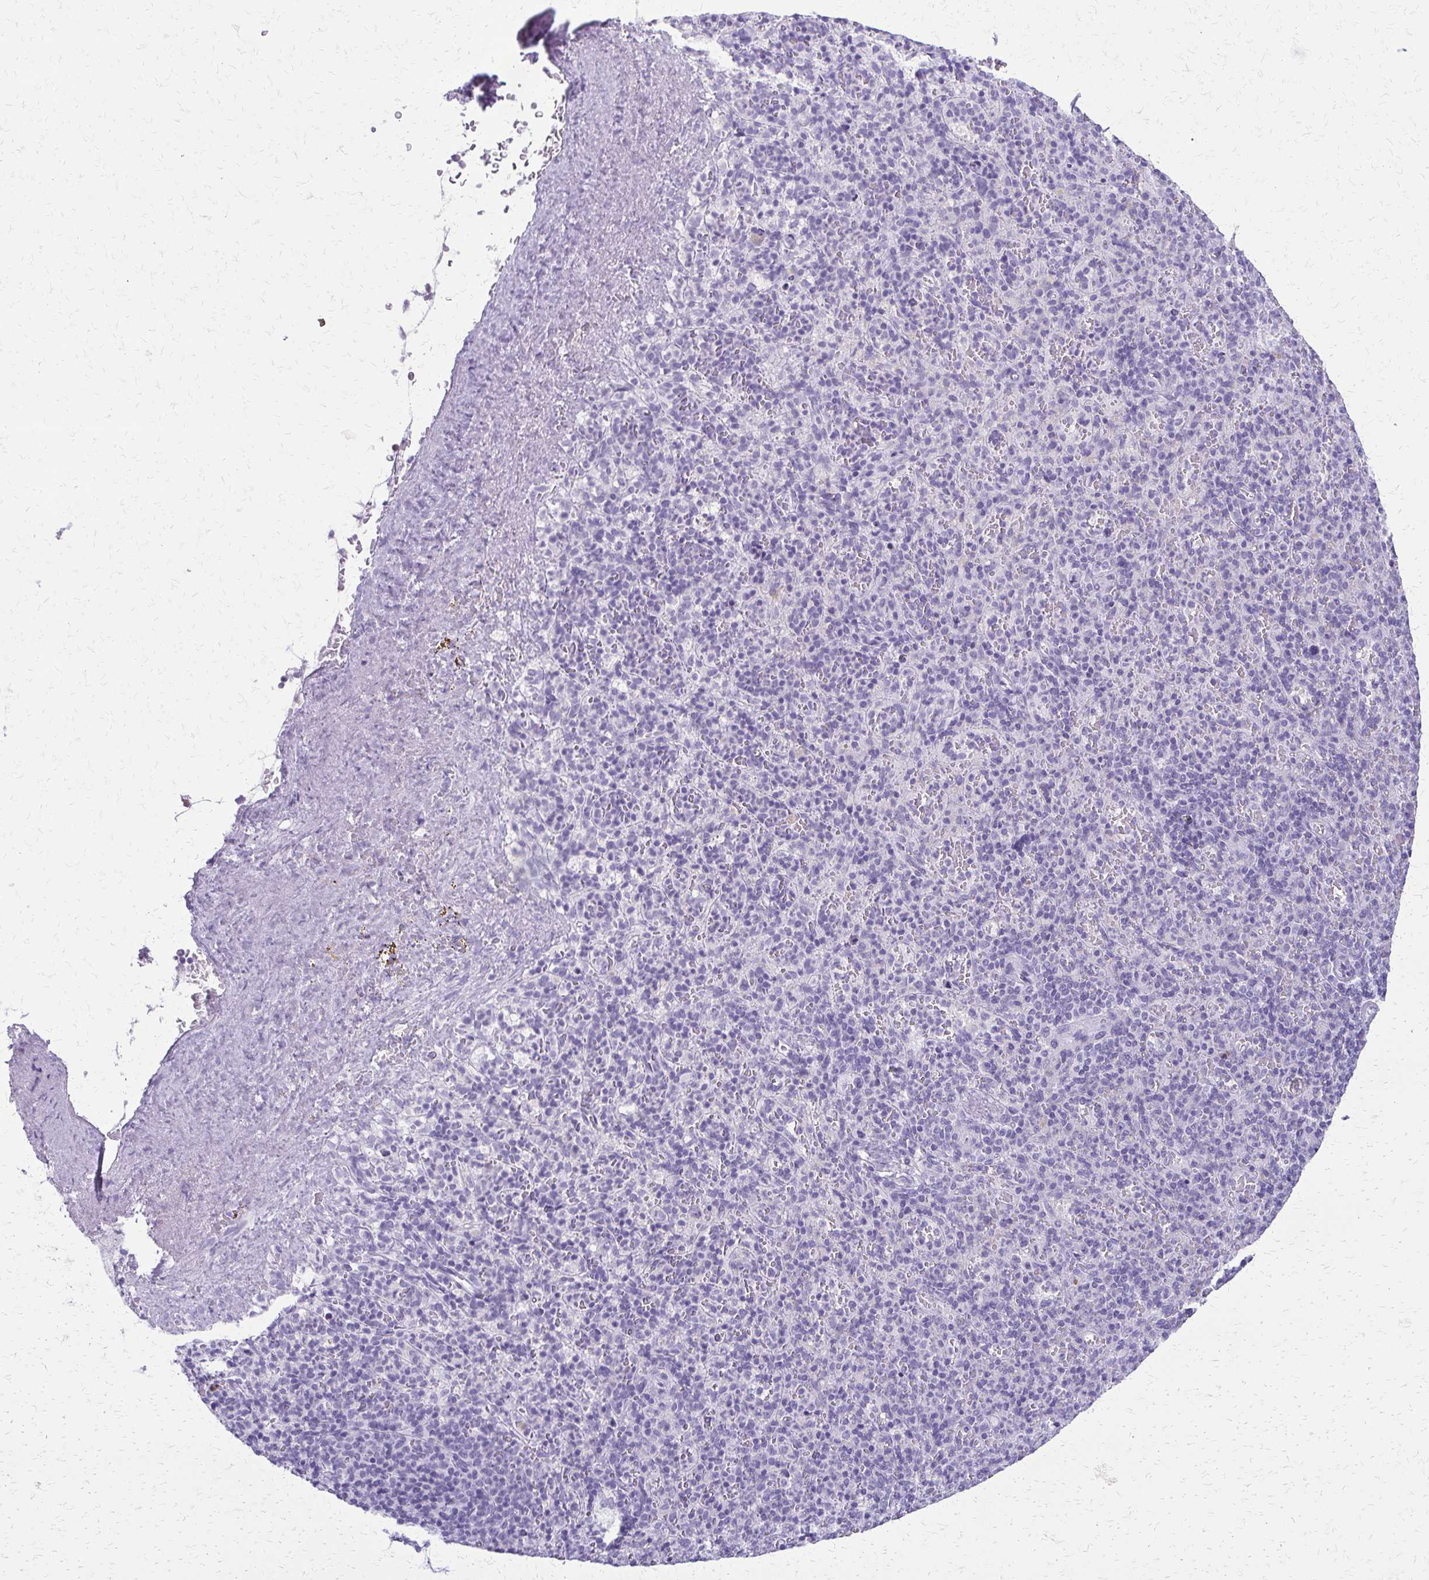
{"staining": {"intensity": "negative", "quantity": "none", "location": "none"}, "tissue": "spleen", "cell_type": "Cells in red pulp", "image_type": "normal", "snomed": [{"axis": "morphology", "description": "Normal tissue, NOS"}, {"axis": "topography", "description": "Spleen"}], "caption": "Immunohistochemistry (IHC) of benign spleen displays no staining in cells in red pulp. The staining is performed using DAB (3,3'-diaminobenzidine) brown chromogen with nuclei counter-stained in using hematoxylin.", "gene": "FAM162B", "patient": {"sex": "female", "age": 74}}